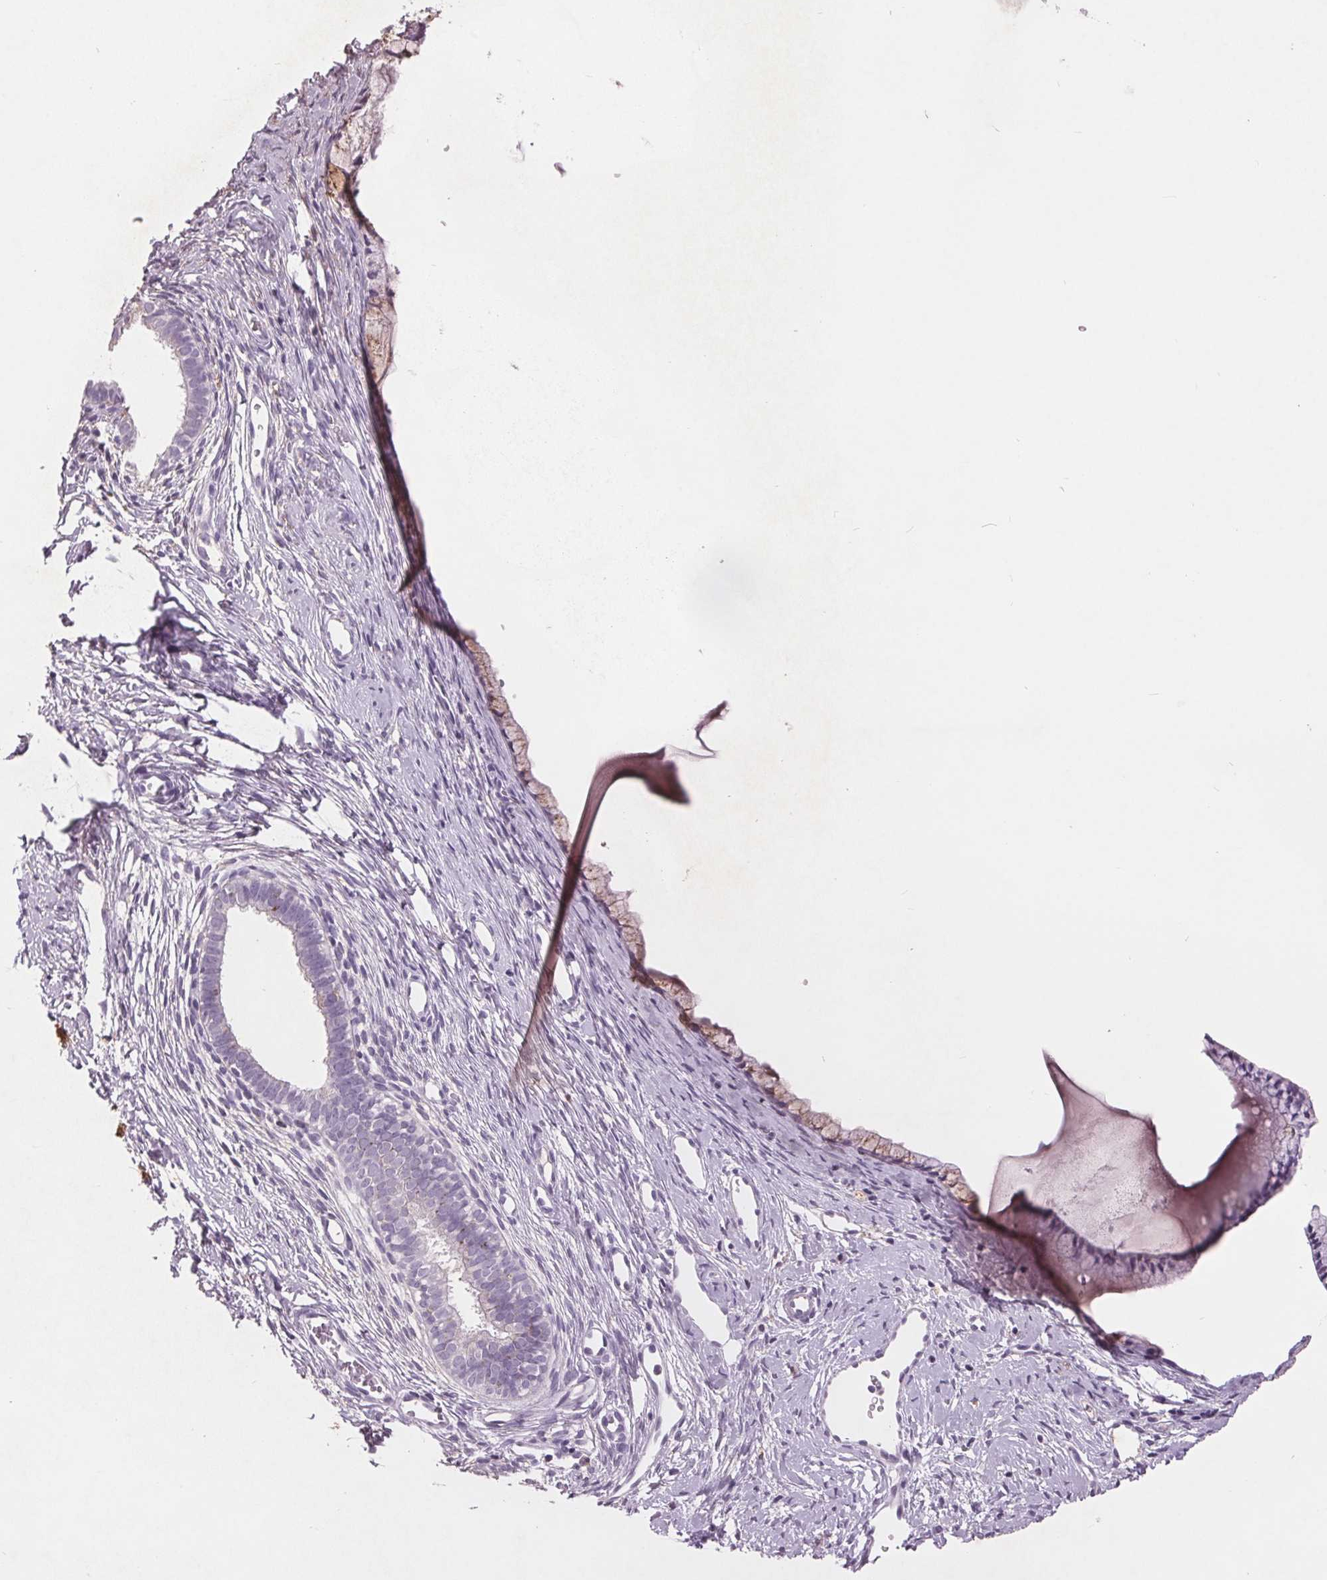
{"staining": {"intensity": "weak", "quantity": "<25%", "location": "cytoplasmic/membranous"}, "tissue": "cervix", "cell_type": "Glandular cells", "image_type": "normal", "snomed": [{"axis": "morphology", "description": "Normal tissue, NOS"}, {"axis": "topography", "description": "Cervix"}], "caption": "This is an IHC histopathology image of benign human cervix. There is no staining in glandular cells.", "gene": "PTPN14", "patient": {"sex": "female", "age": 40}}